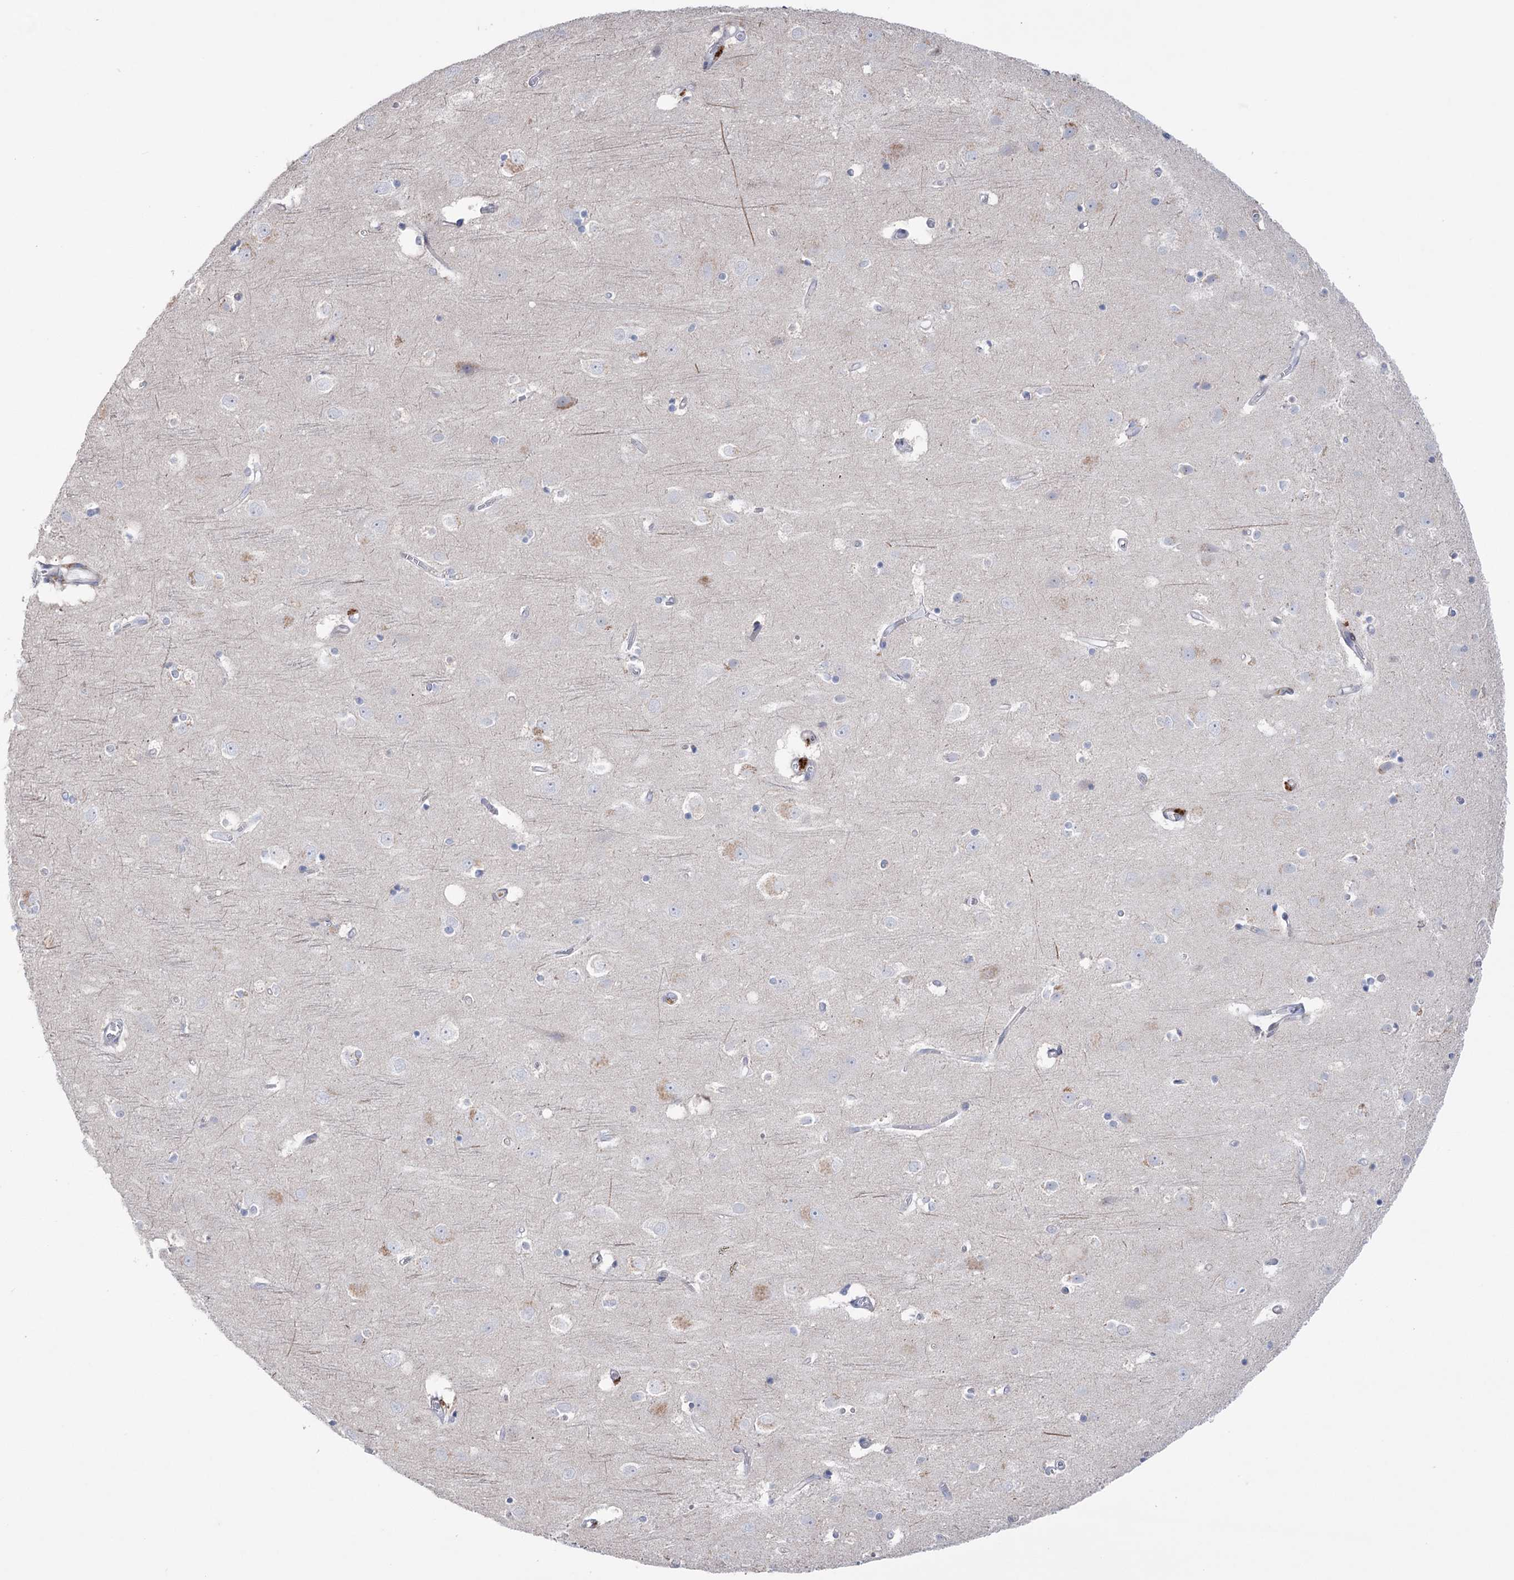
{"staining": {"intensity": "negative", "quantity": "none", "location": "none"}, "tissue": "cerebral cortex", "cell_type": "Endothelial cells", "image_type": "normal", "snomed": [{"axis": "morphology", "description": "Normal tissue, NOS"}, {"axis": "topography", "description": "Cerebral cortex"}], "caption": "An immunohistochemistry (IHC) photomicrograph of unremarkable cerebral cortex is shown. There is no staining in endothelial cells of cerebral cortex.", "gene": "MTCH2", "patient": {"sex": "male", "age": 54}}